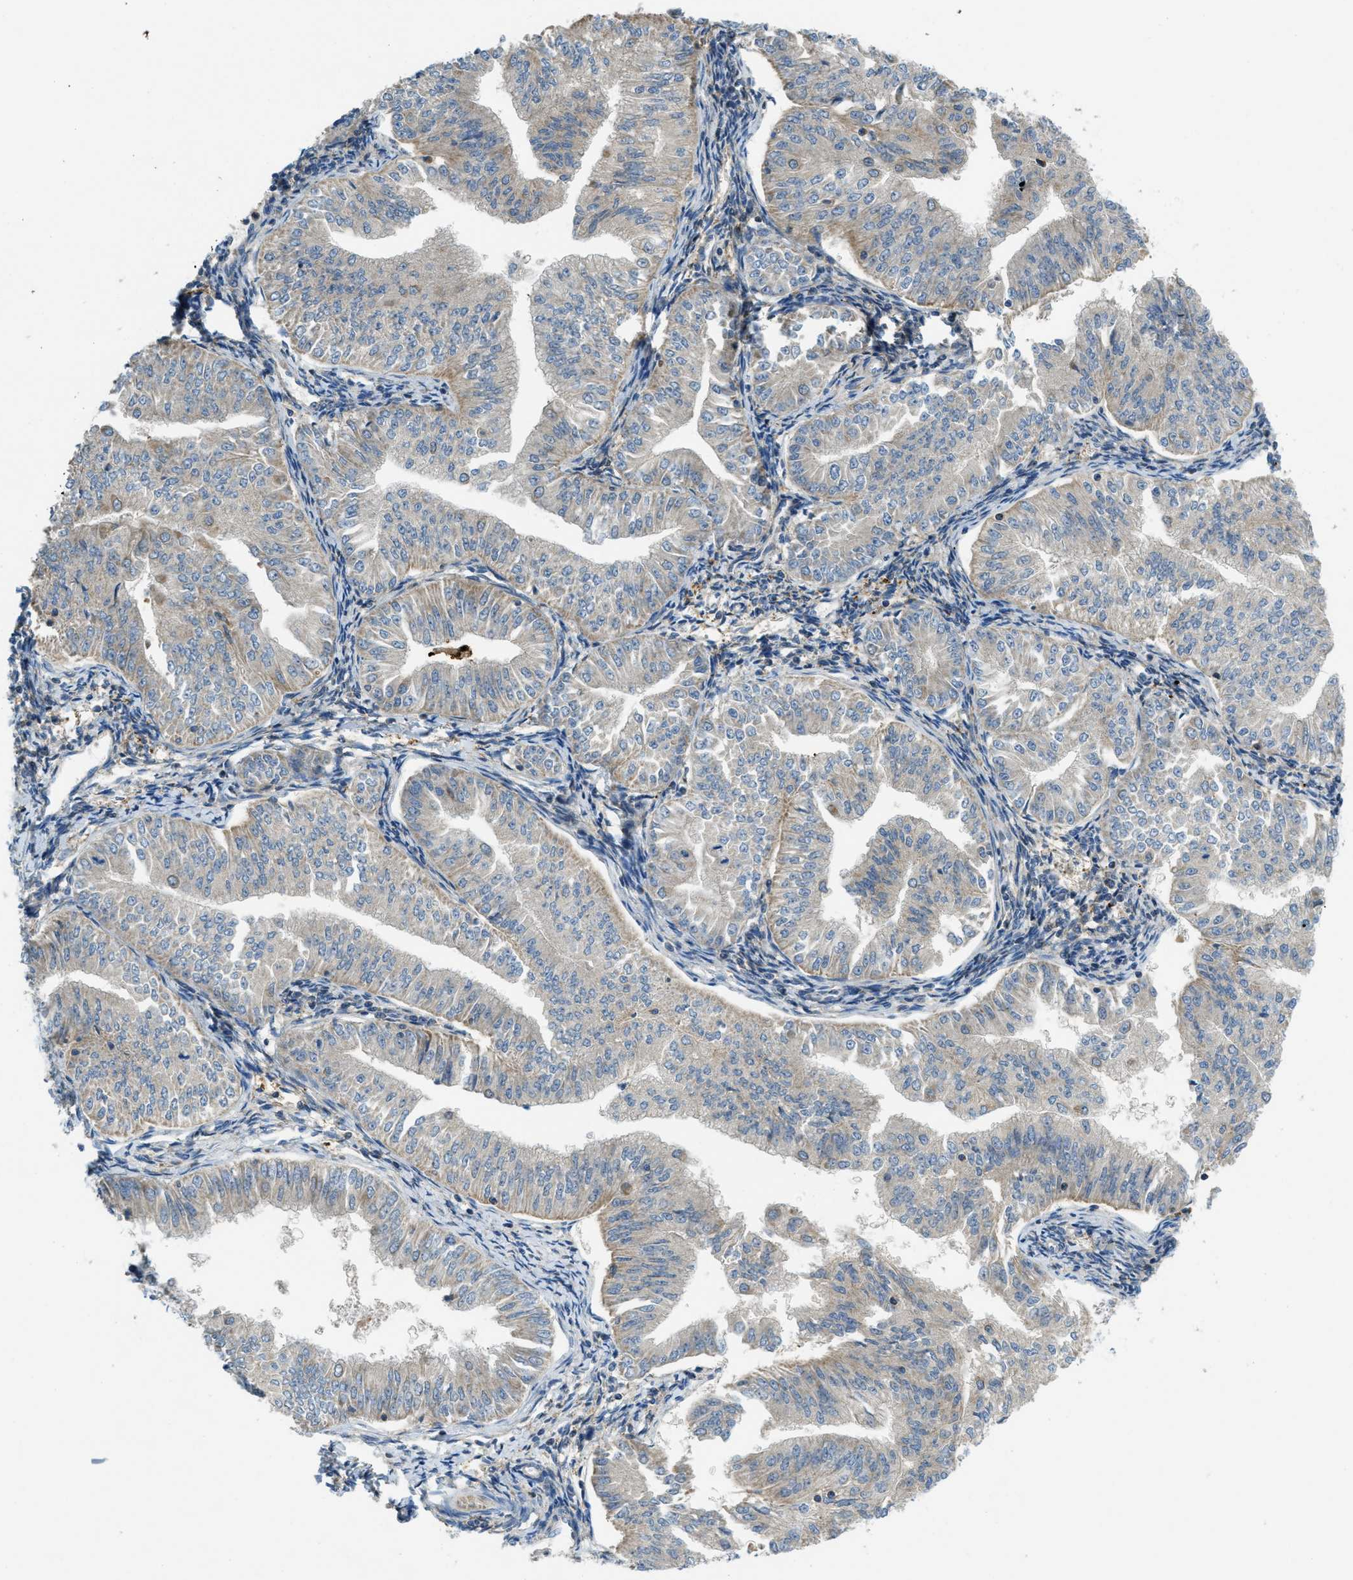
{"staining": {"intensity": "negative", "quantity": "none", "location": "none"}, "tissue": "endometrial cancer", "cell_type": "Tumor cells", "image_type": "cancer", "snomed": [{"axis": "morphology", "description": "Normal tissue, NOS"}, {"axis": "morphology", "description": "Adenocarcinoma, NOS"}, {"axis": "topography", "description": "Endometrium"}], "caption": "DAB (3,3'-diaminobenzidine) immunohistochemical staining of endometrial cancer shows no significant expression in tumor cells.", "gene": "RFFL", "patient": {"sex": "female", "age": 53}}